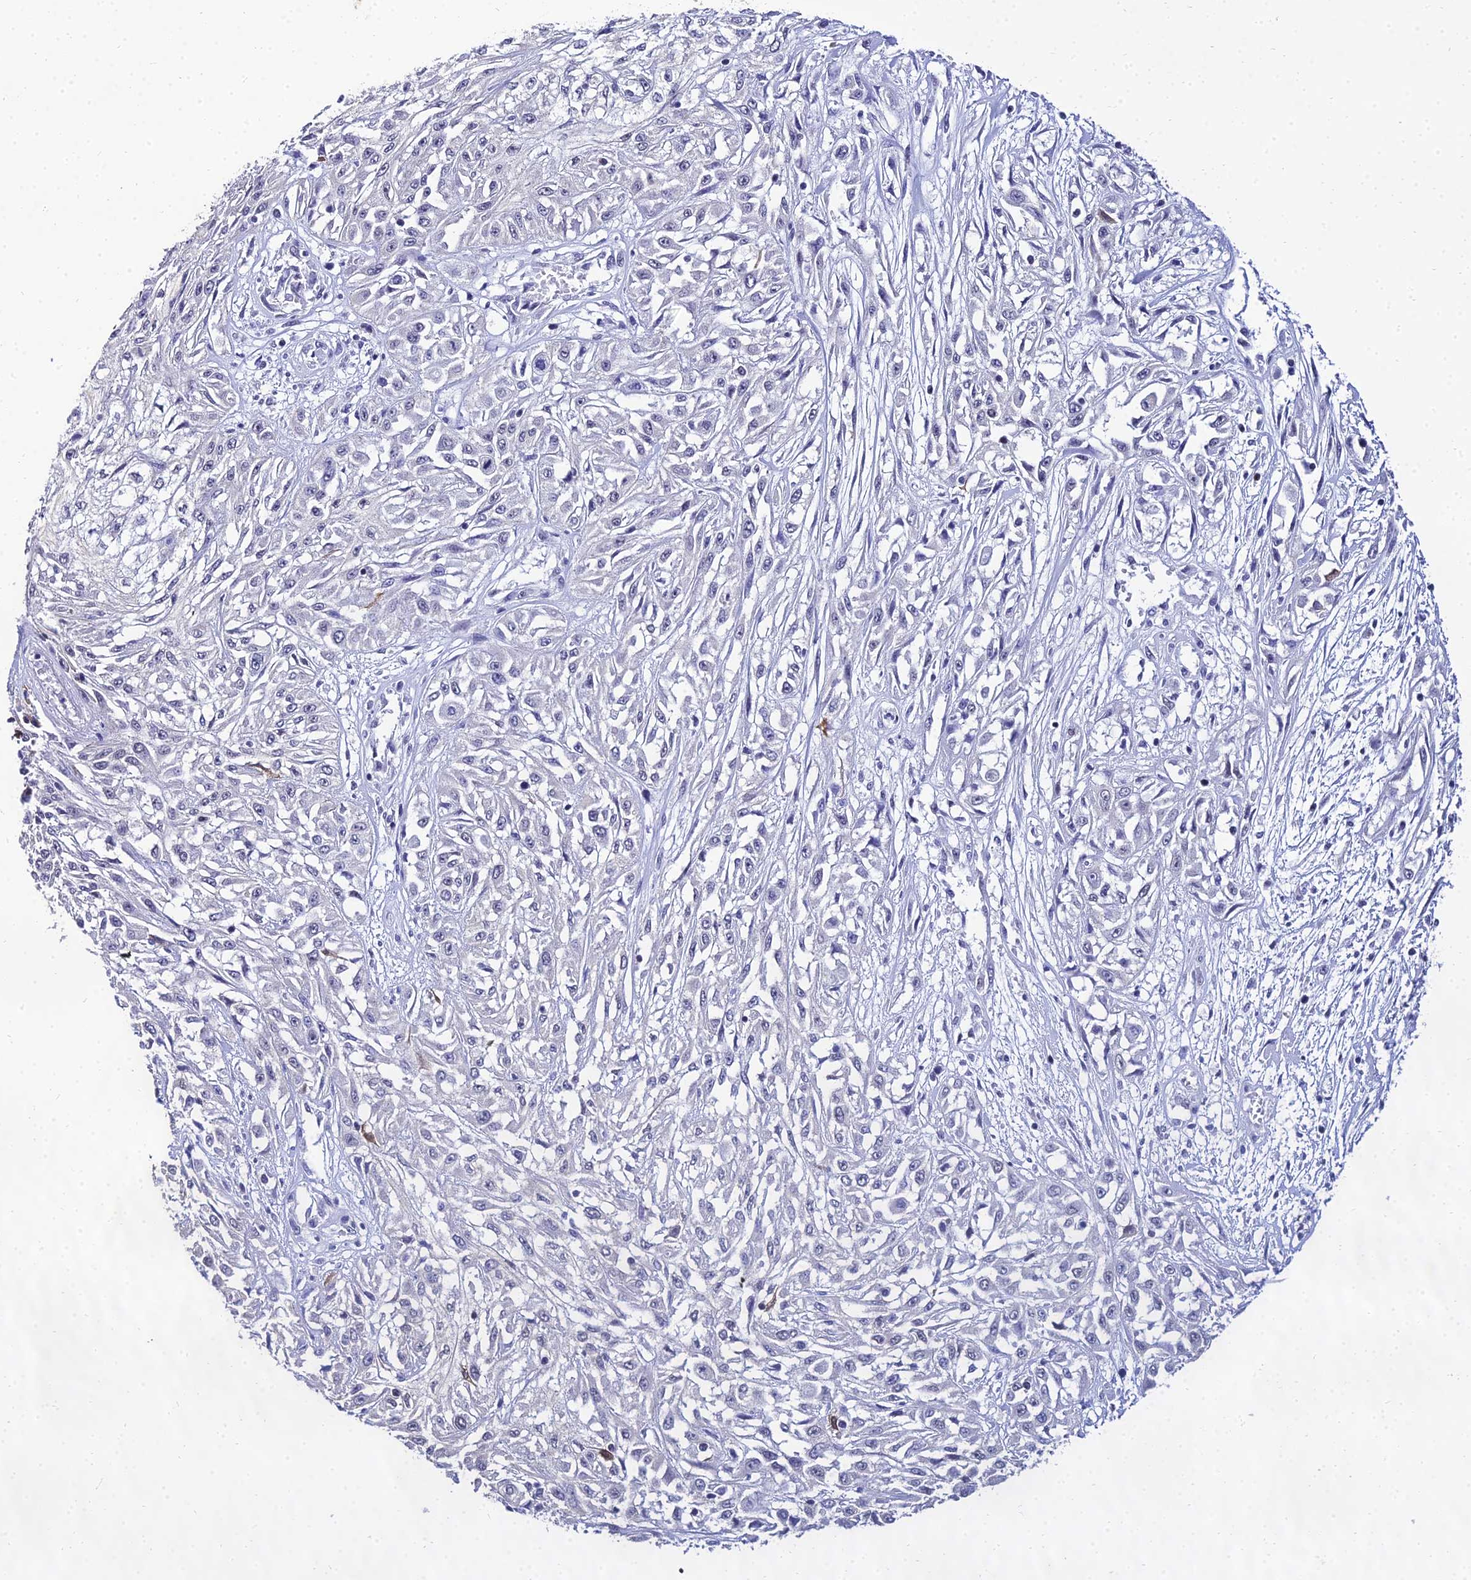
{"staining": {"intensity": "negative", "quantity": "none", "location": "none"}, "tissue": "skin cancer", "cell_type": "Tumor cells", "image_type": "cancer", "snomed": [{"axis": "morphology", "description": "Squamous cell carcinoma, NOS"}, {"axis": "morphology", "description": "Squamous cell carcinoma, metastatic, NOS"}, {"axis": "topography", "description": "Skin"}, {"axis": "topography", "description": "Lymph node"}], "caption": "IHC of human metastatic squamous cell carcinoma (skin) displays no staining in tumor cells. Nuclei are stained in blue.", "gene": "PPP4R2", "patient": {"sex": "male", "age": 75}}